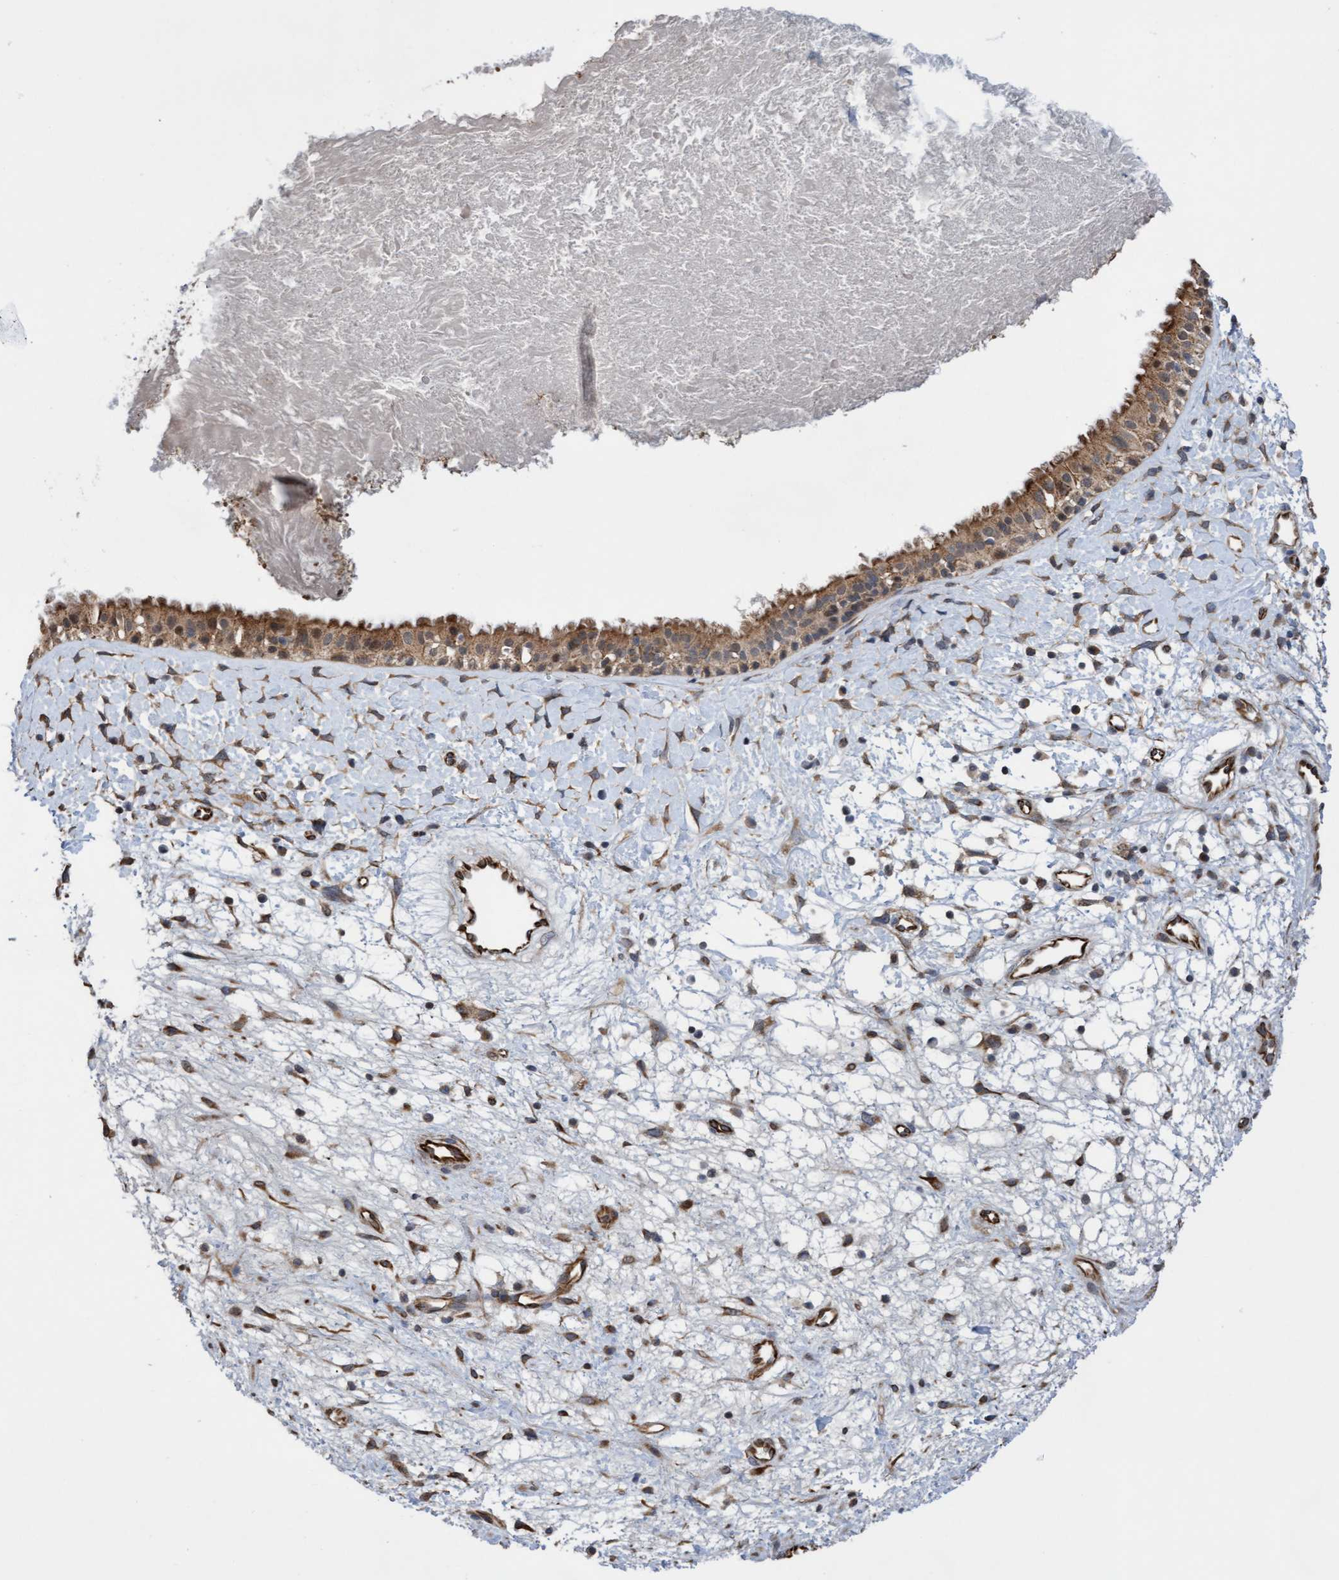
{"staining": {"intensity": "moderate", "quantity": ">75%", "location": "cytoplasmic/membranous"}, "tissue": "nasopharynx", "cell_type": "Respiratory epithelial cells", "image_type": "normal", "snomed": [{"axis": "morphology", "description": "Normal tissue, NOS"}, {"axis": "topography", "description": "Nasopharynx"}], "caption": "Immunohistochemistry (IHC) image of normal nasopharynx: nasopharynx stained using IHC displays medium levels of moderate protein expression localized specifically in the cytoplasmic/membranous of respiratory epithelial cells, appearing as a cytoplasmic/membranous brown color.", "gene": "ITFG1", "patient": {"sex": "male", "age": 22}}